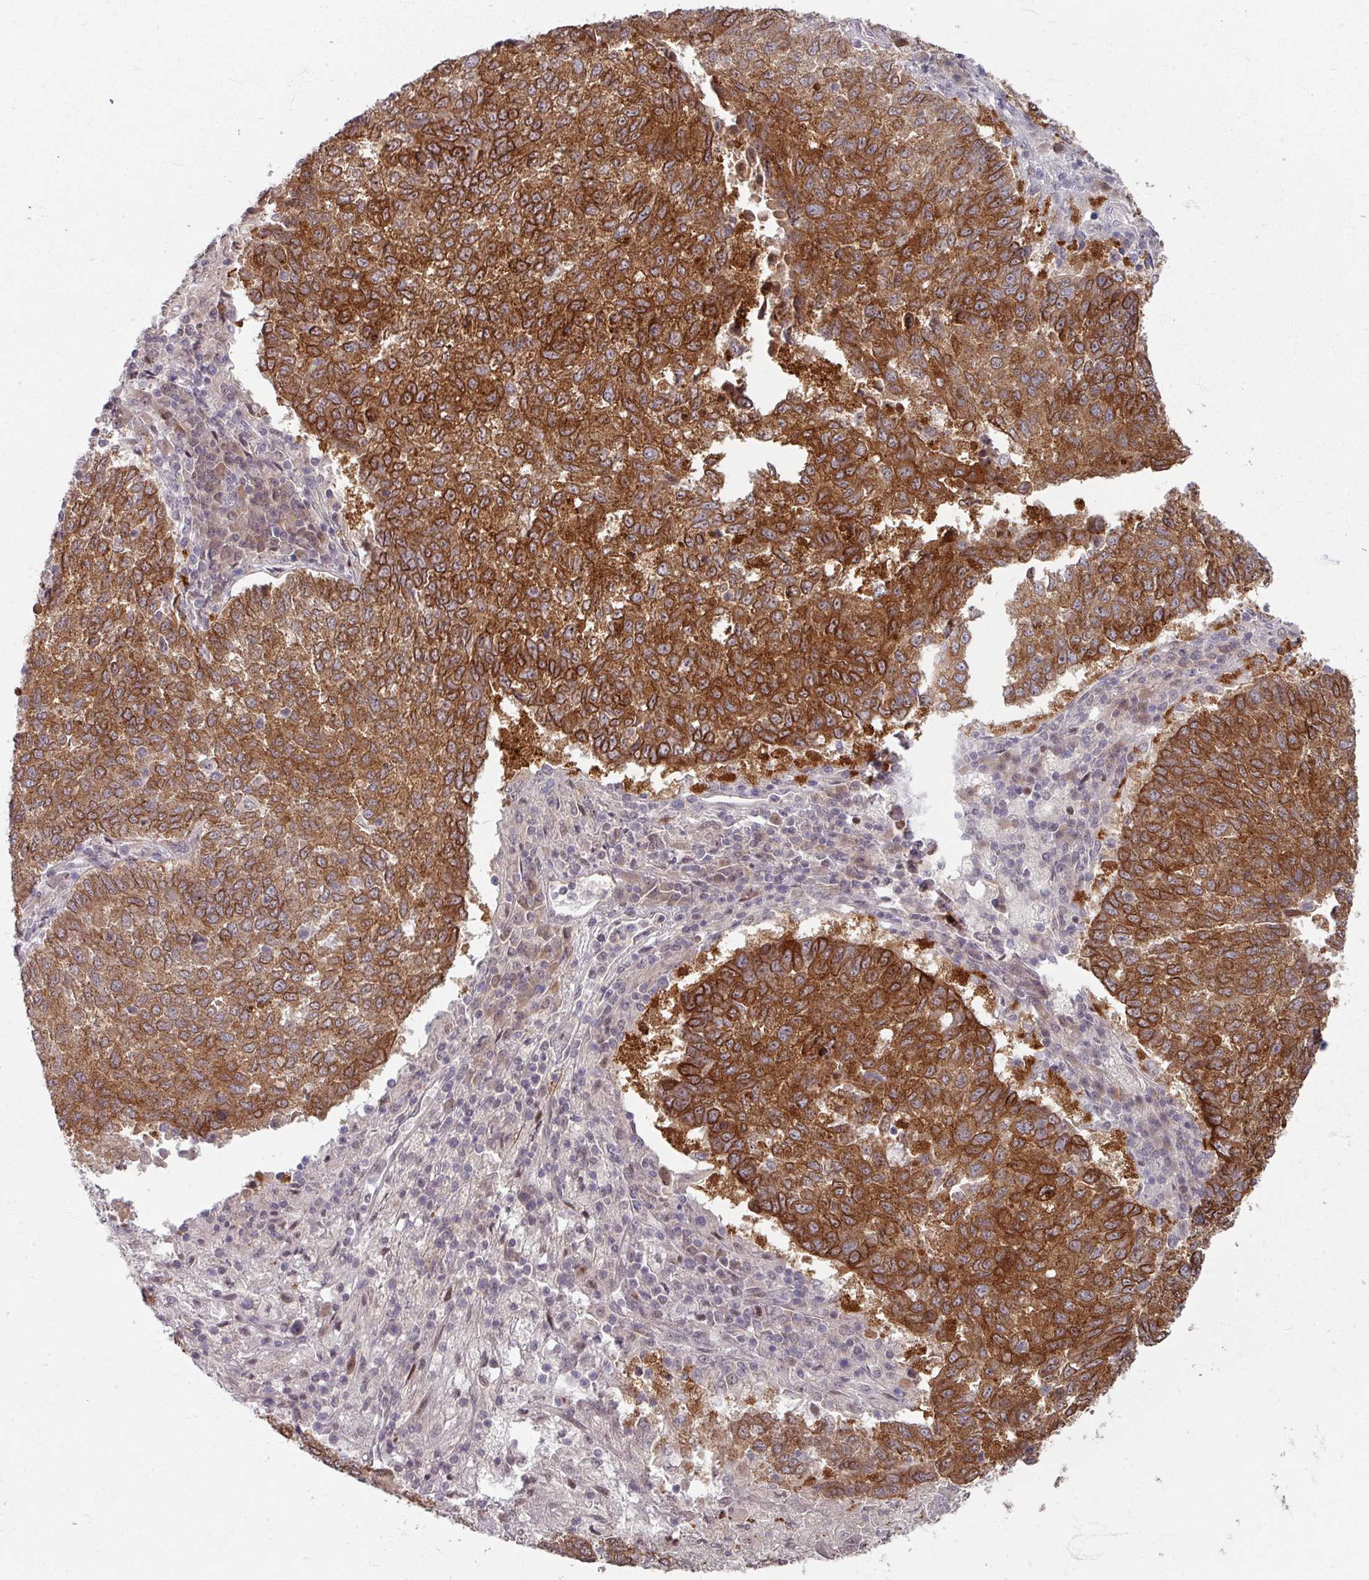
{"staining": {"intensity": "strong", "quantity": ">75%", "location": "cytoplasmic/membranous"}, "tissue": "lung cancer", "cell_type": "Tumor cells", "image_type": "cancer", "snomed": [{"axis": "morphology", "description": "Squamous cell carcinoma, NOS"}, {"axis": "topography", "description": "Lung"}], "caption": "Approximately >75% of tumor cells in human squamous cell carcinoma (lung) demonstrate strong cytoplasmic/membranous protein expression as visualized by brown immunohistochemical staining.", "gene": "KLC3", "patient": {"sex": "male", "age": 73}}